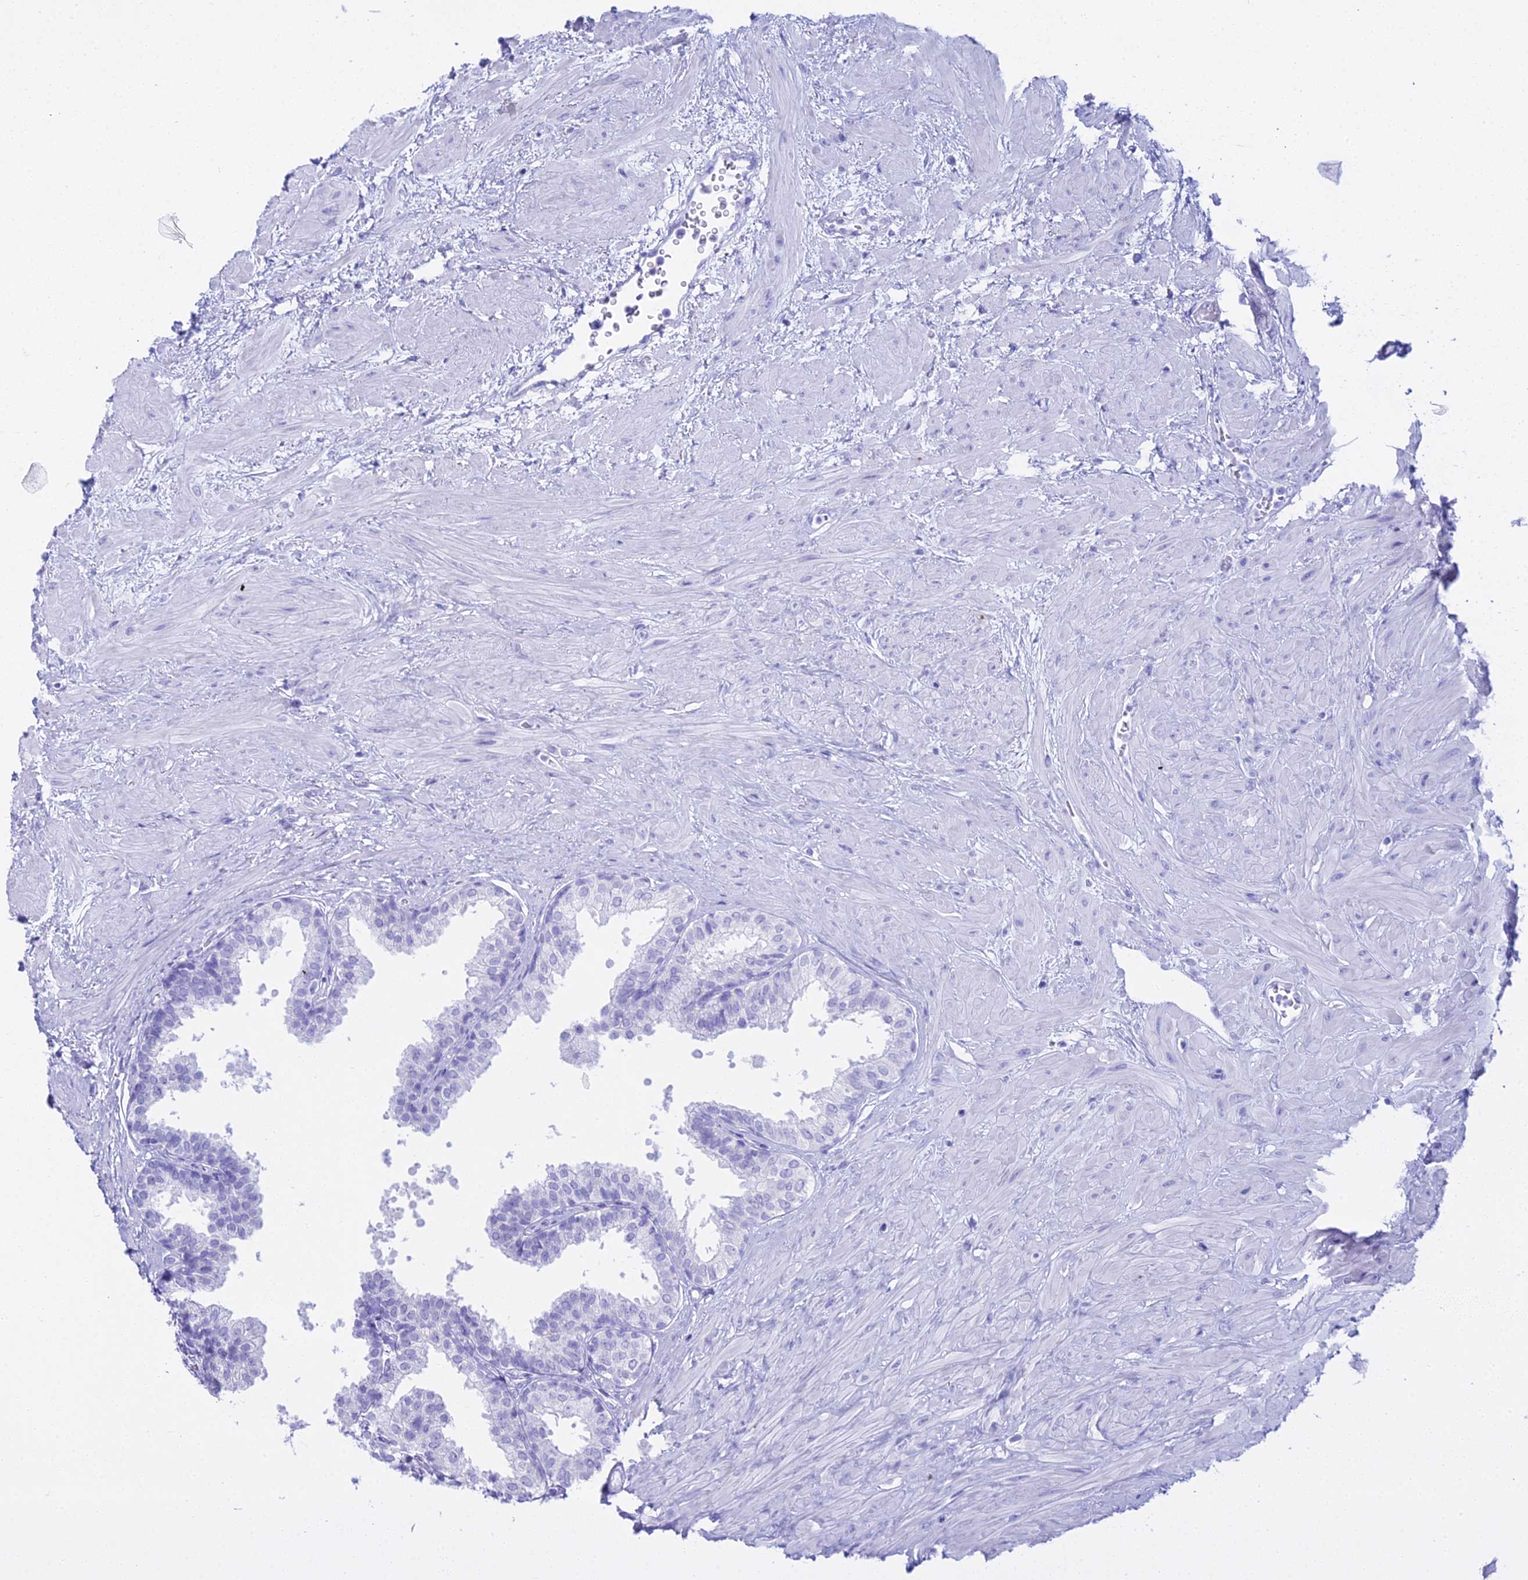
{"staining": {"intensity": "negative", "quantity": "none", "location": "none"}, "tissue": "prostate", "cell_type": "Glandular cells", "image_type": "normal", "snomed": [{"axis": "morphology", "description": "Normal tissue, NOS"}, {"axis": "topography", "description": "Prostate"}], "caption": "Glandular cells show no significant staining in unremarkable prostate.", "gene": "CGB1", "patient": {"sex": "male", "age": 48}}